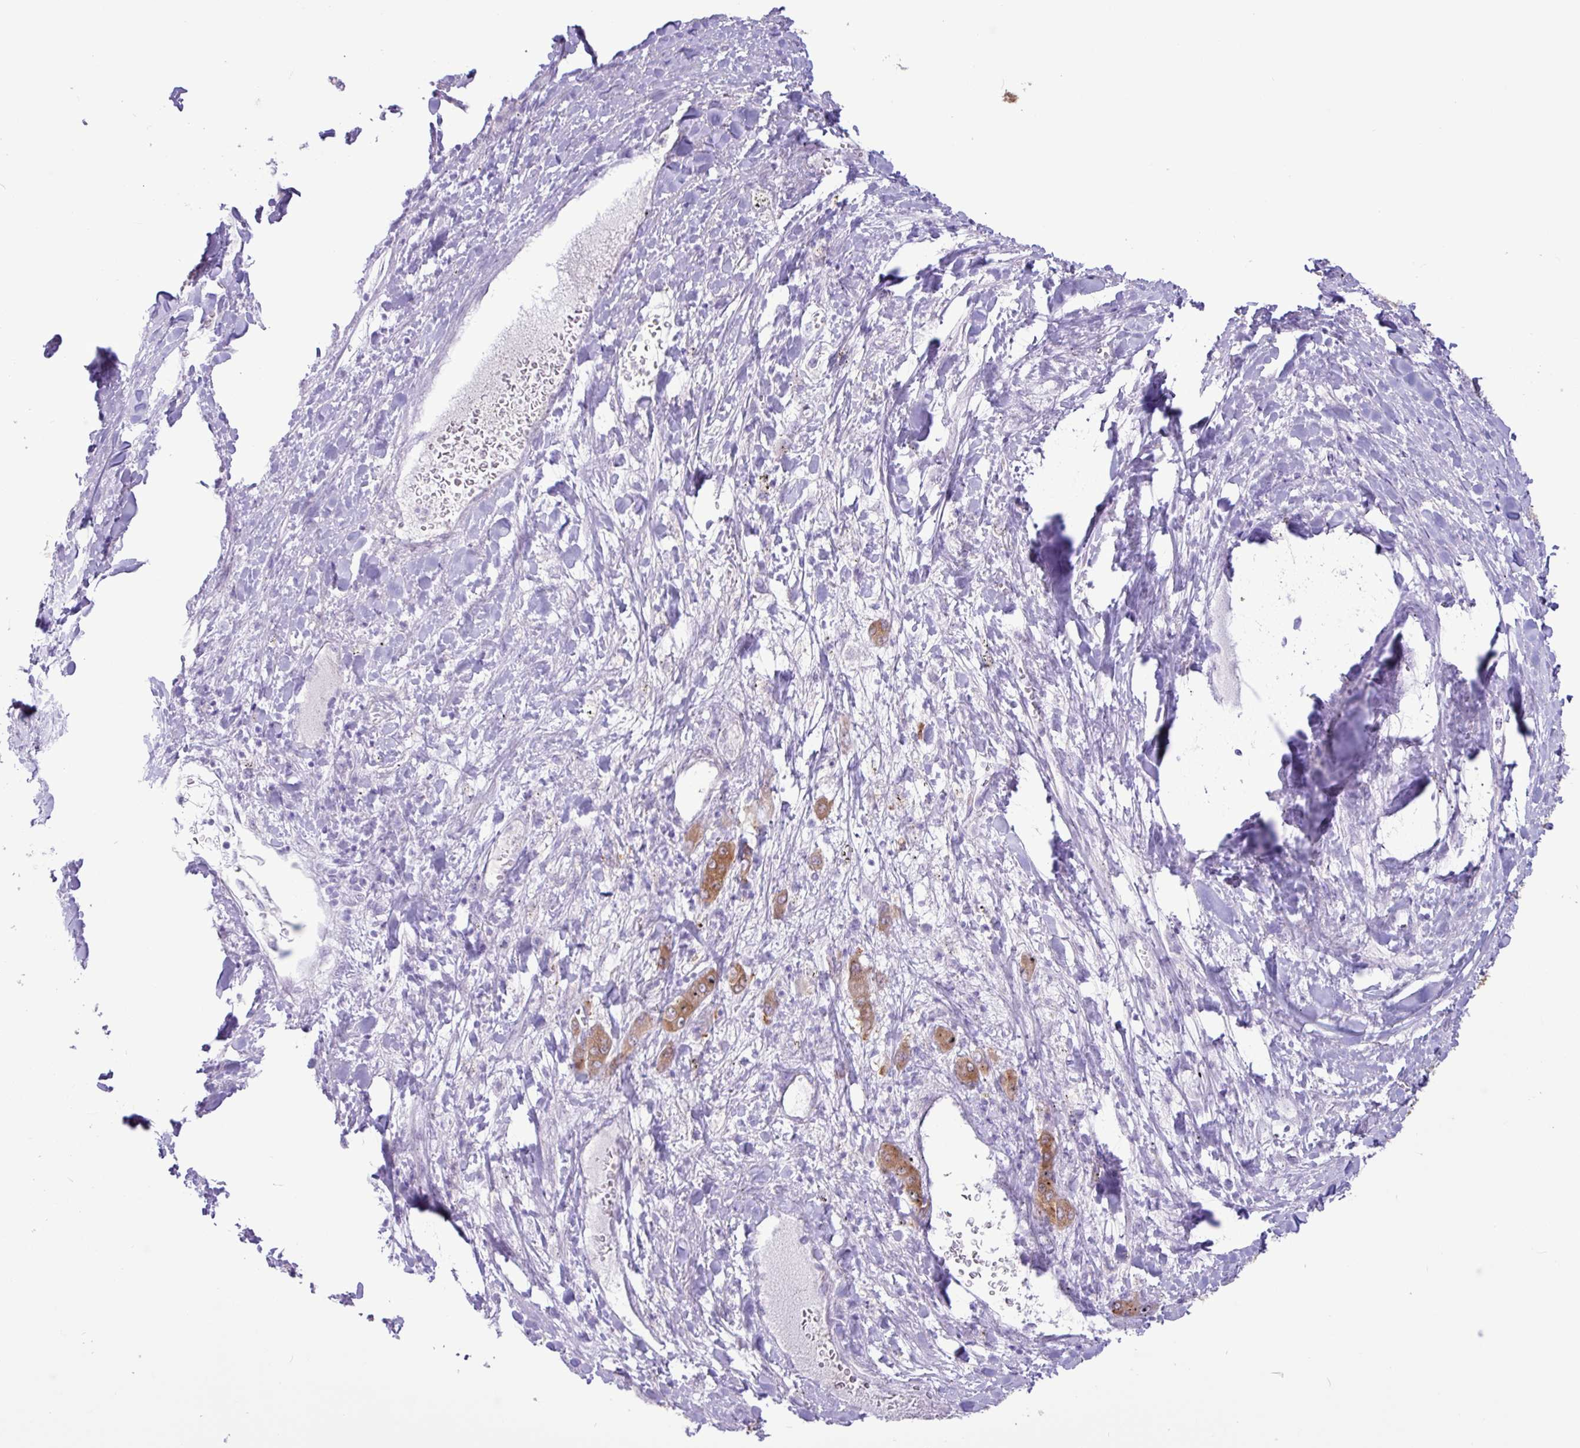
{"staining": {"intensity": "moderate", "quantity": ">75%", "location": "cytoplasmic/membranous"}, "tissue": "liver cancer", "cell_type": "Tumor cells", "image_type": "cancer", "snomed": [{"axis": "morphology", "description": "Carcinoma, Hepatocellular, NOS"}, {"axis": "topography", "description": "Liver"}], "caption": "A medium amount of moderate cytoplasmic/membranous staining is present in about >75% of tumor cells in liver hepatocellular carcinoma tissue.", "gene": "SLC38A1", "patient": {"sex": "female", "age": 73}}